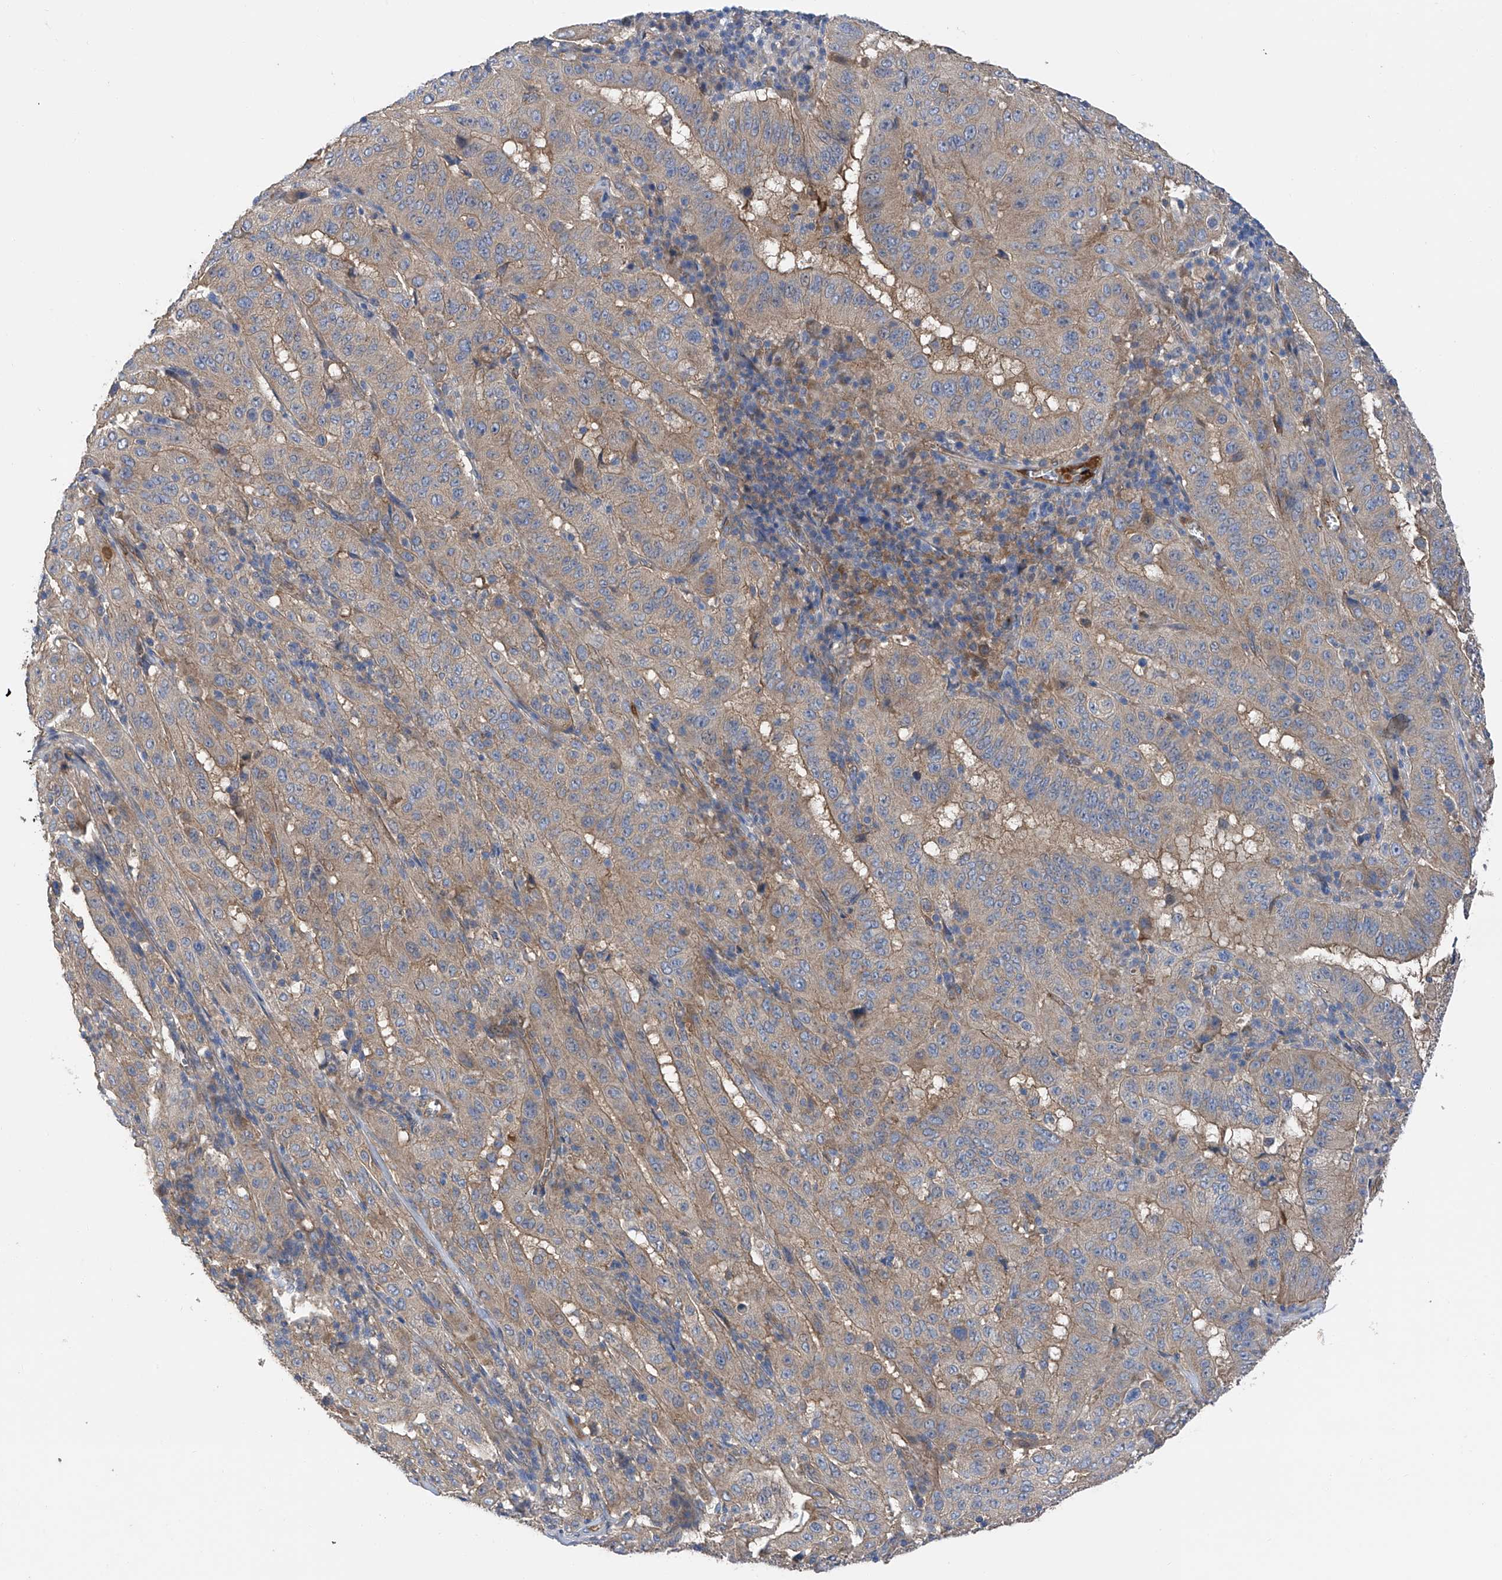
{"staining": {"intensity": "moderate", "quantity": "<25%", "location": "cytoplasmic/membranous"}, "tissue": "pancreatic cancer", "cell_type": "Tumor cells", "image_type": "cancer", "snomed": [{"axis": "morphology", "description": "Adenocarcinoma, NOS"}, {"axis": "topography", "description": "Pancreas"}], "caption": "IHC photomicrograph of neoplastic tissue: human pancreatic cancer (adenocarcinoma) stained using immunohistochemistry (IHC) demonstrates low levels of moderate protein expression localized specifically in the cytoplasmic/membranous of tumor cells, appearing as a cytoplasmic/membranous brown color.", "gene": "PTK2", "patient": {"sex": "male", "age": 63}}